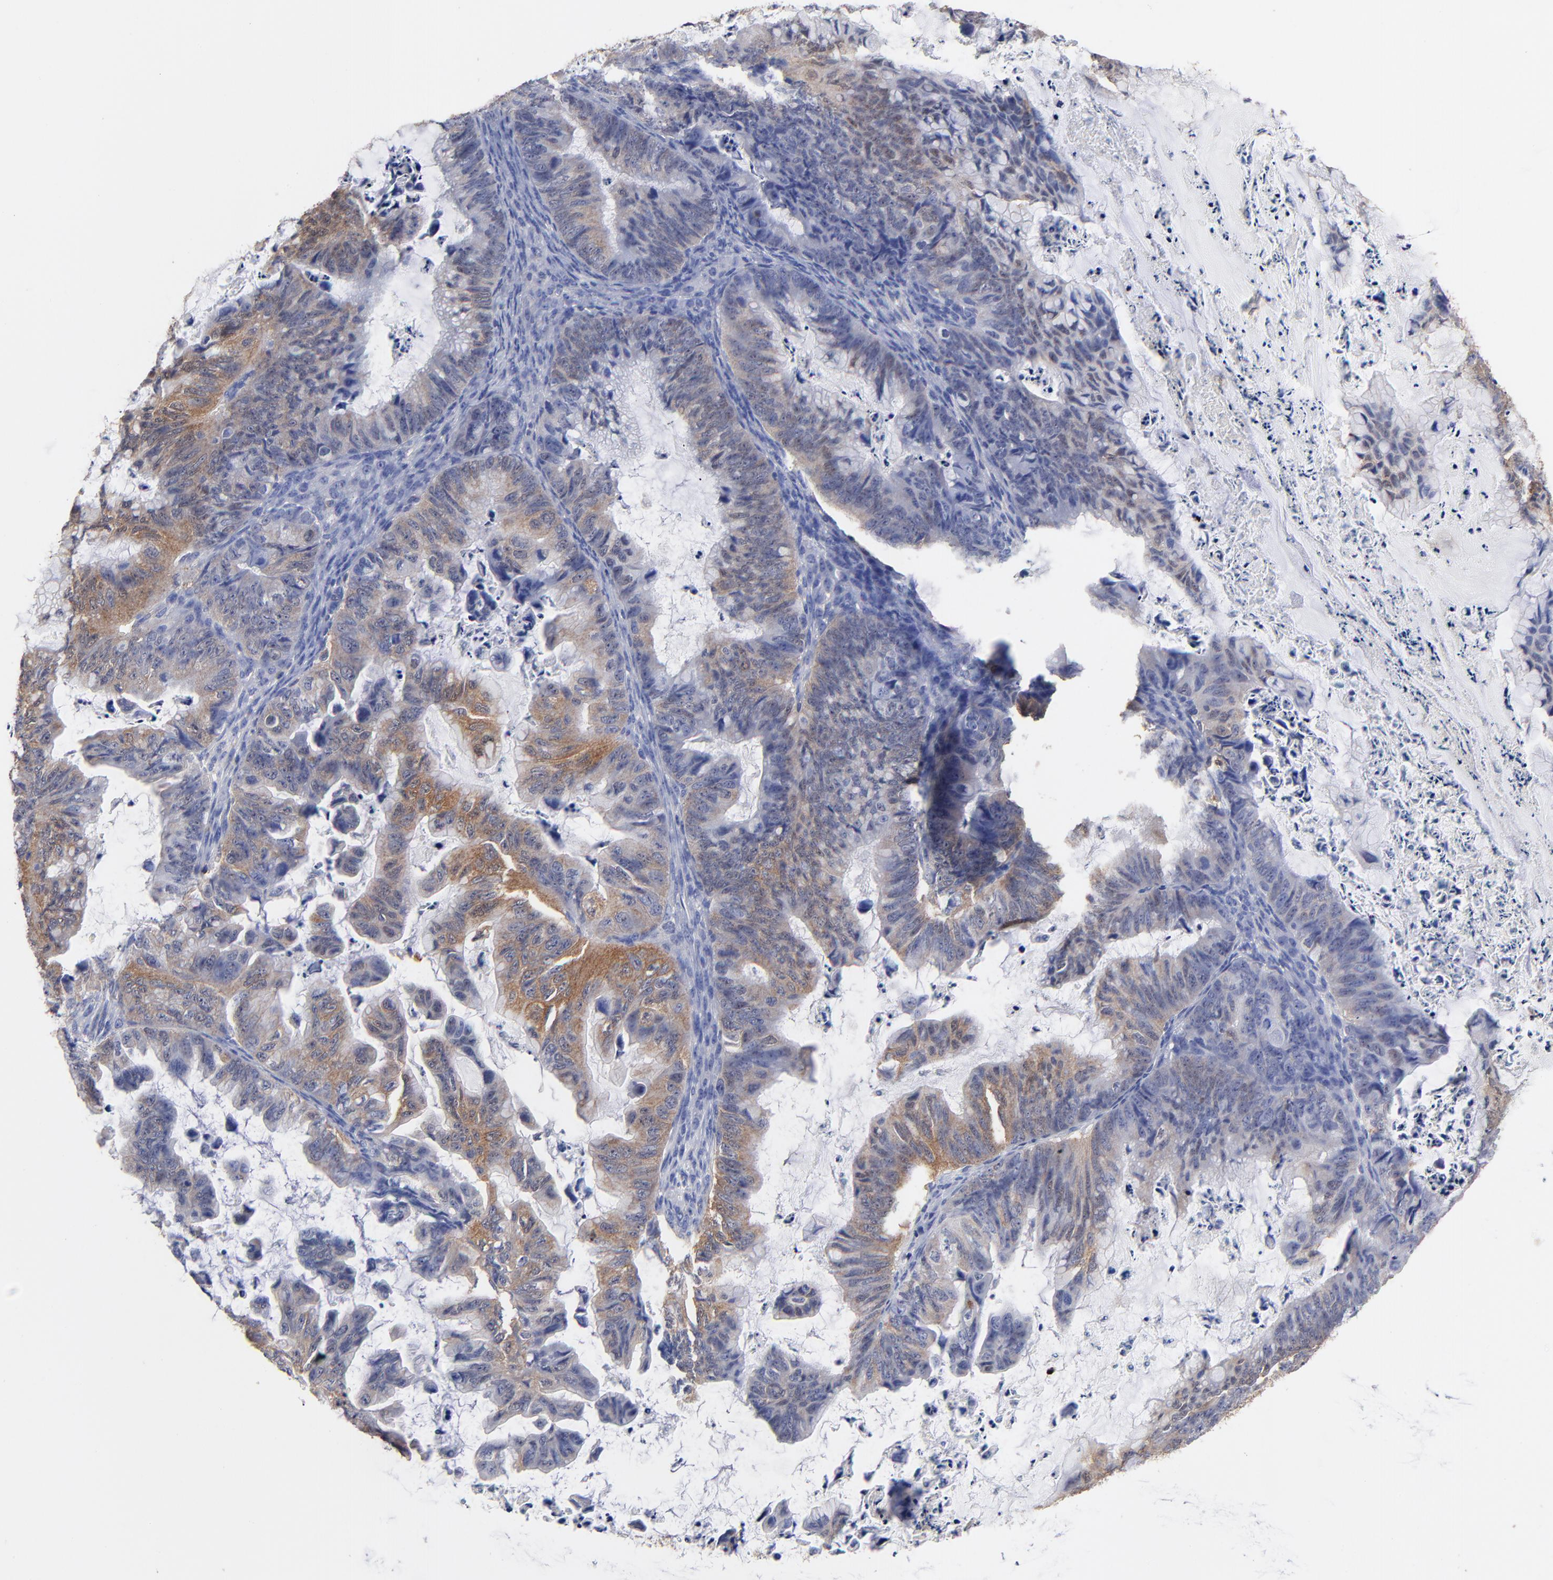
{"staining": {"intensity": "weak", "quantity": "25%-75%", "location": "cytoplasmic/membranous"}, "tissue": "ovarian cancer", "cell_type": "Tumor cells", "image_type": "cancer", "snomed": [{"axis": "morphology", "description": "Cystadenocarcinoma, mucinous, NOS"}, {"axis": "topography", "description": "Ovary"}], "caption": "Immunohistochemical staining of mucinous cystadenocarcinoma (ovarian) reveals low levels of weak cytoplasmic/membranous protein positivity in approximately 25%-75% of tumor cells.", "gene": "ASL", "patient": {"sex": "female", "age": 36}}